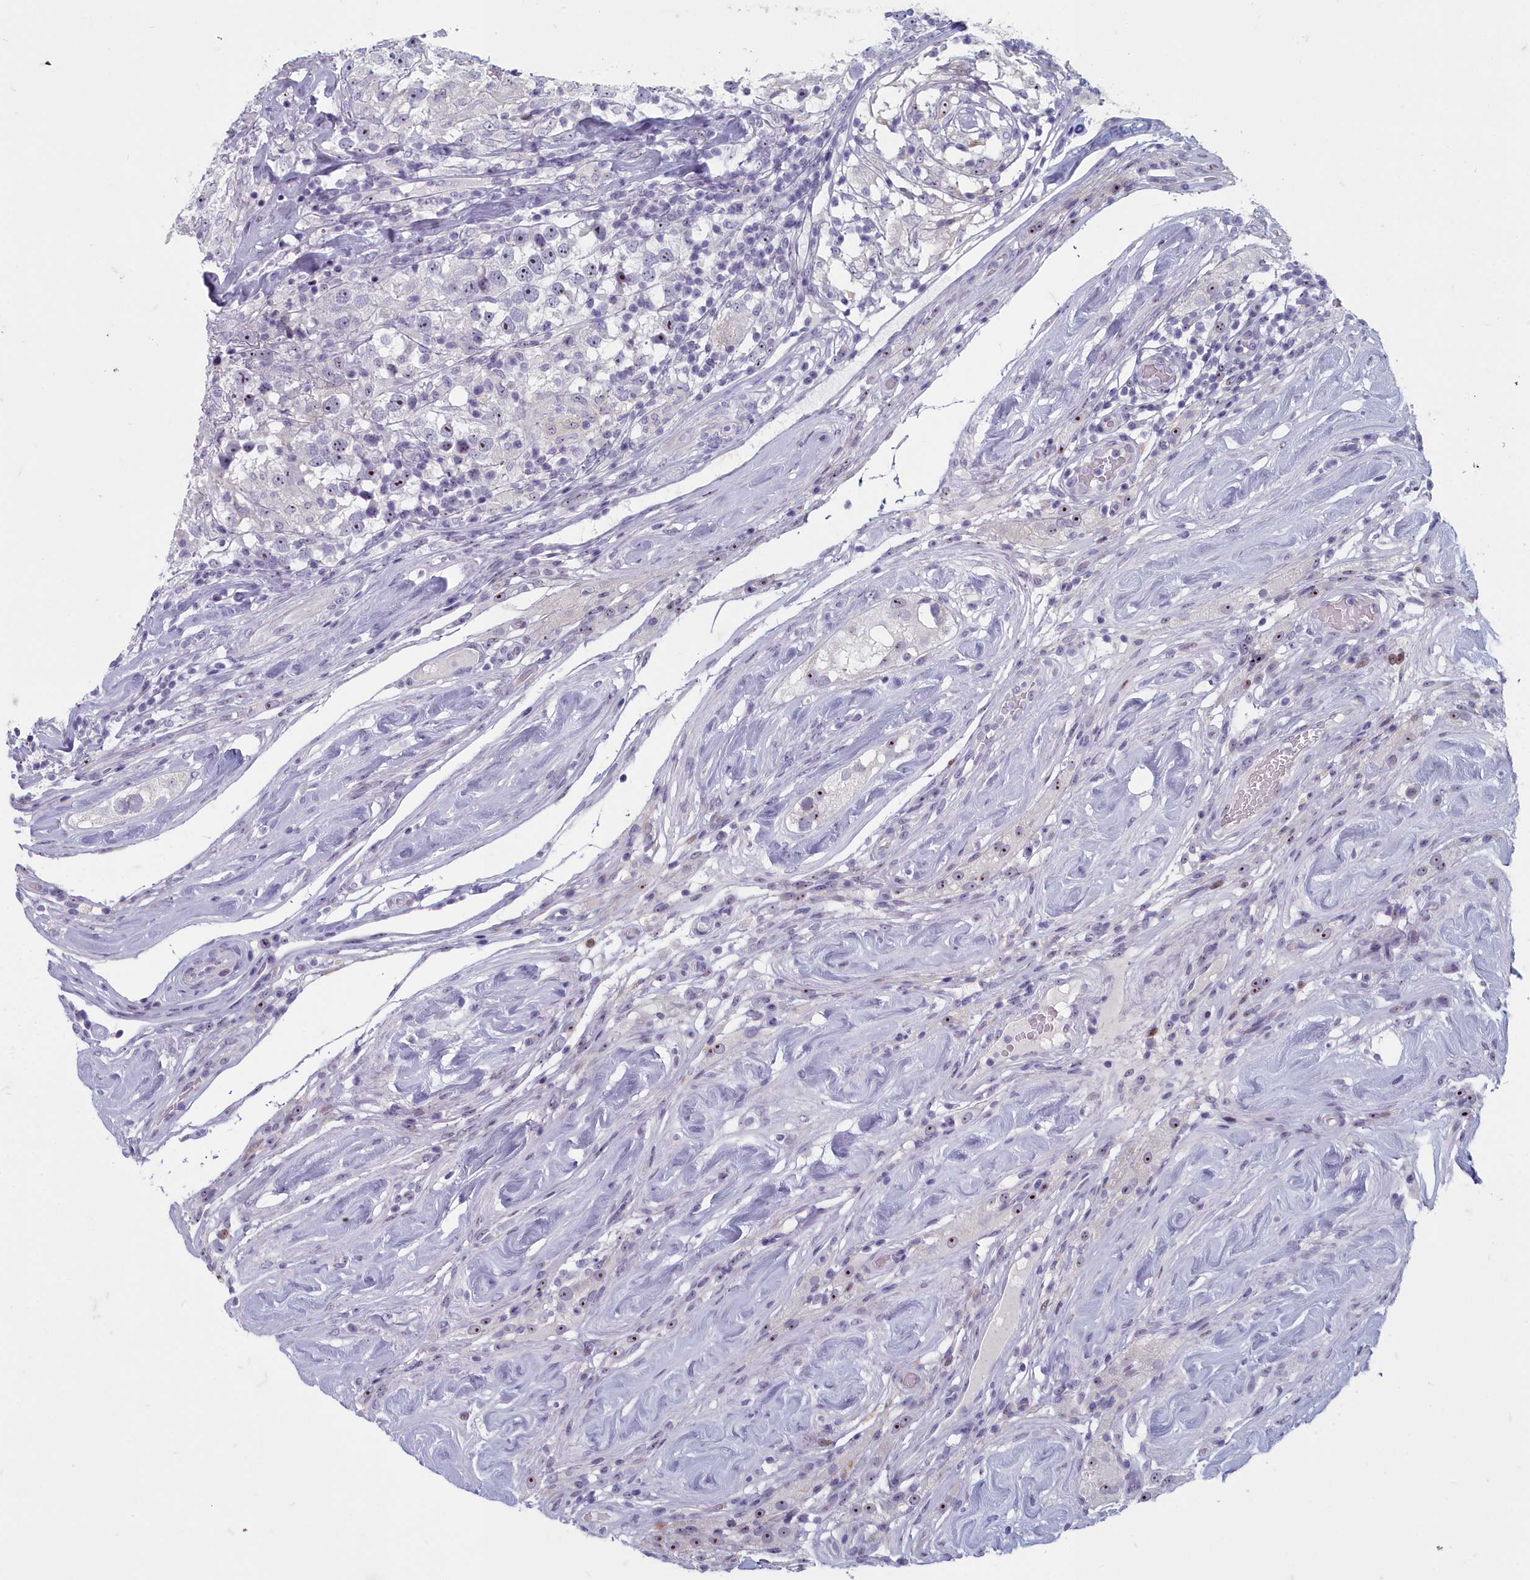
{"staining": {"intensity": "moderate", "quantity": "<25%", "location": "nuclear"}, "tissue": "testis cancer", "cell_type": "Tumor cells", "image_type": "cancer", "snomed": [{"axis": "morphology", "description": "Seminoma, NOS"}, {"axis": "topography", "description": "Testis"}], "caption": "Protein staining by immunohistochemistry (IHC) exhibits moderate nuclear expression in about <25% of tumor cells in seminoma (testis).", "gene": "INSYN2A", "patient": {"sex": "male", "age": 46}}